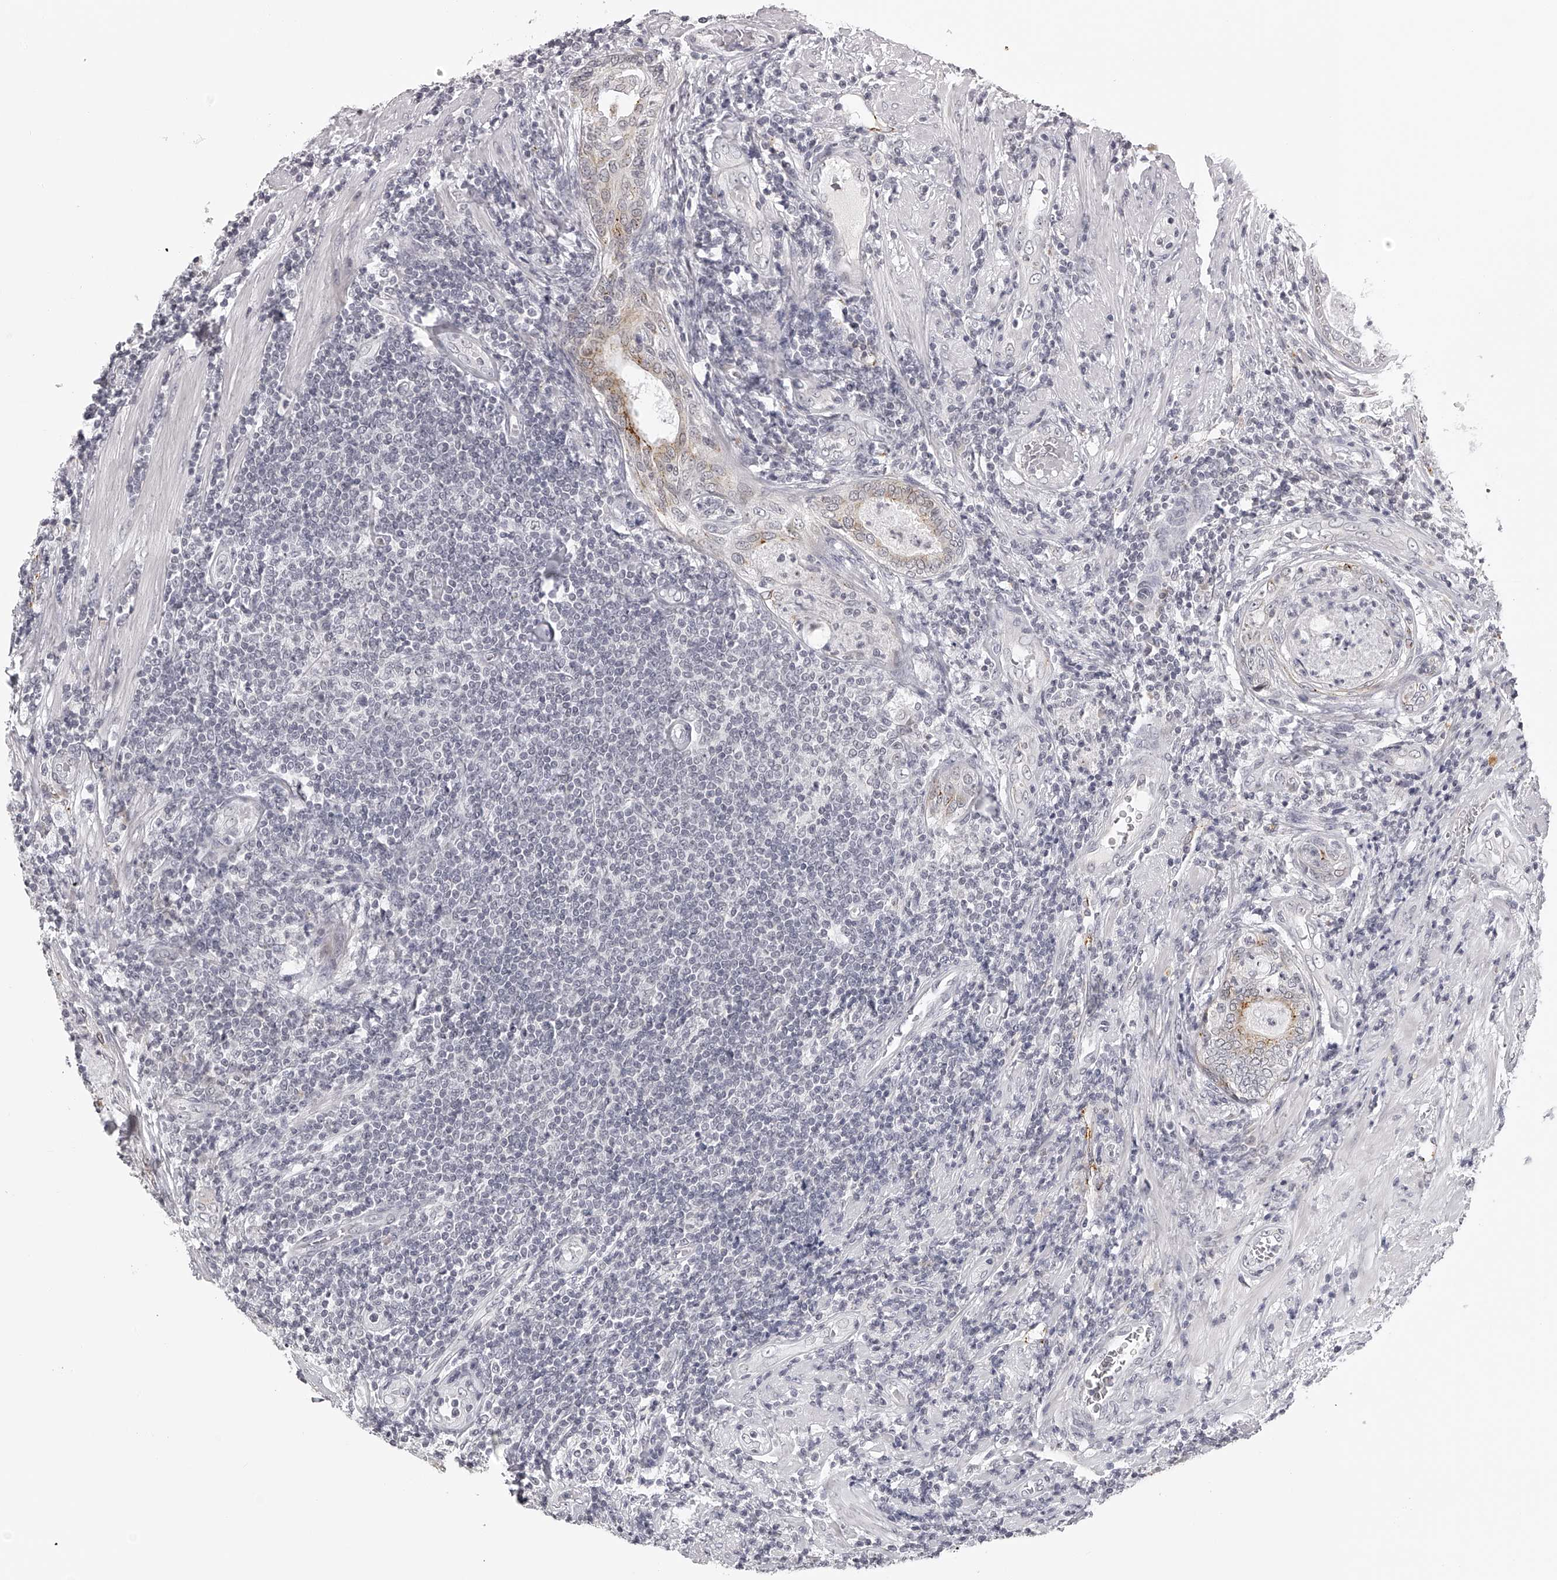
{"staining": {"intensity": "strong", "quantity": "25%-75%", "location": "cytoplasmic/membranous"}, "tissue": "prostate", "cell_type": "Glandular cells", "image_type": "normal", "snomed": [{"axis": "morphology", "description": "Normal tissue, NOS"}, {"axis": "topography", "description": "Prostate"}], "caption": "Immunohistochemical staining of benign human prostate reveals 25%-75% levels of strong cytoplasmic/membranous protein expression in about 25%-75% of glandular cells. (IHC, brightfield microscopy, high magnification).", "gene": "RNF220", "patient": {"sex": "male", "age": 76}}